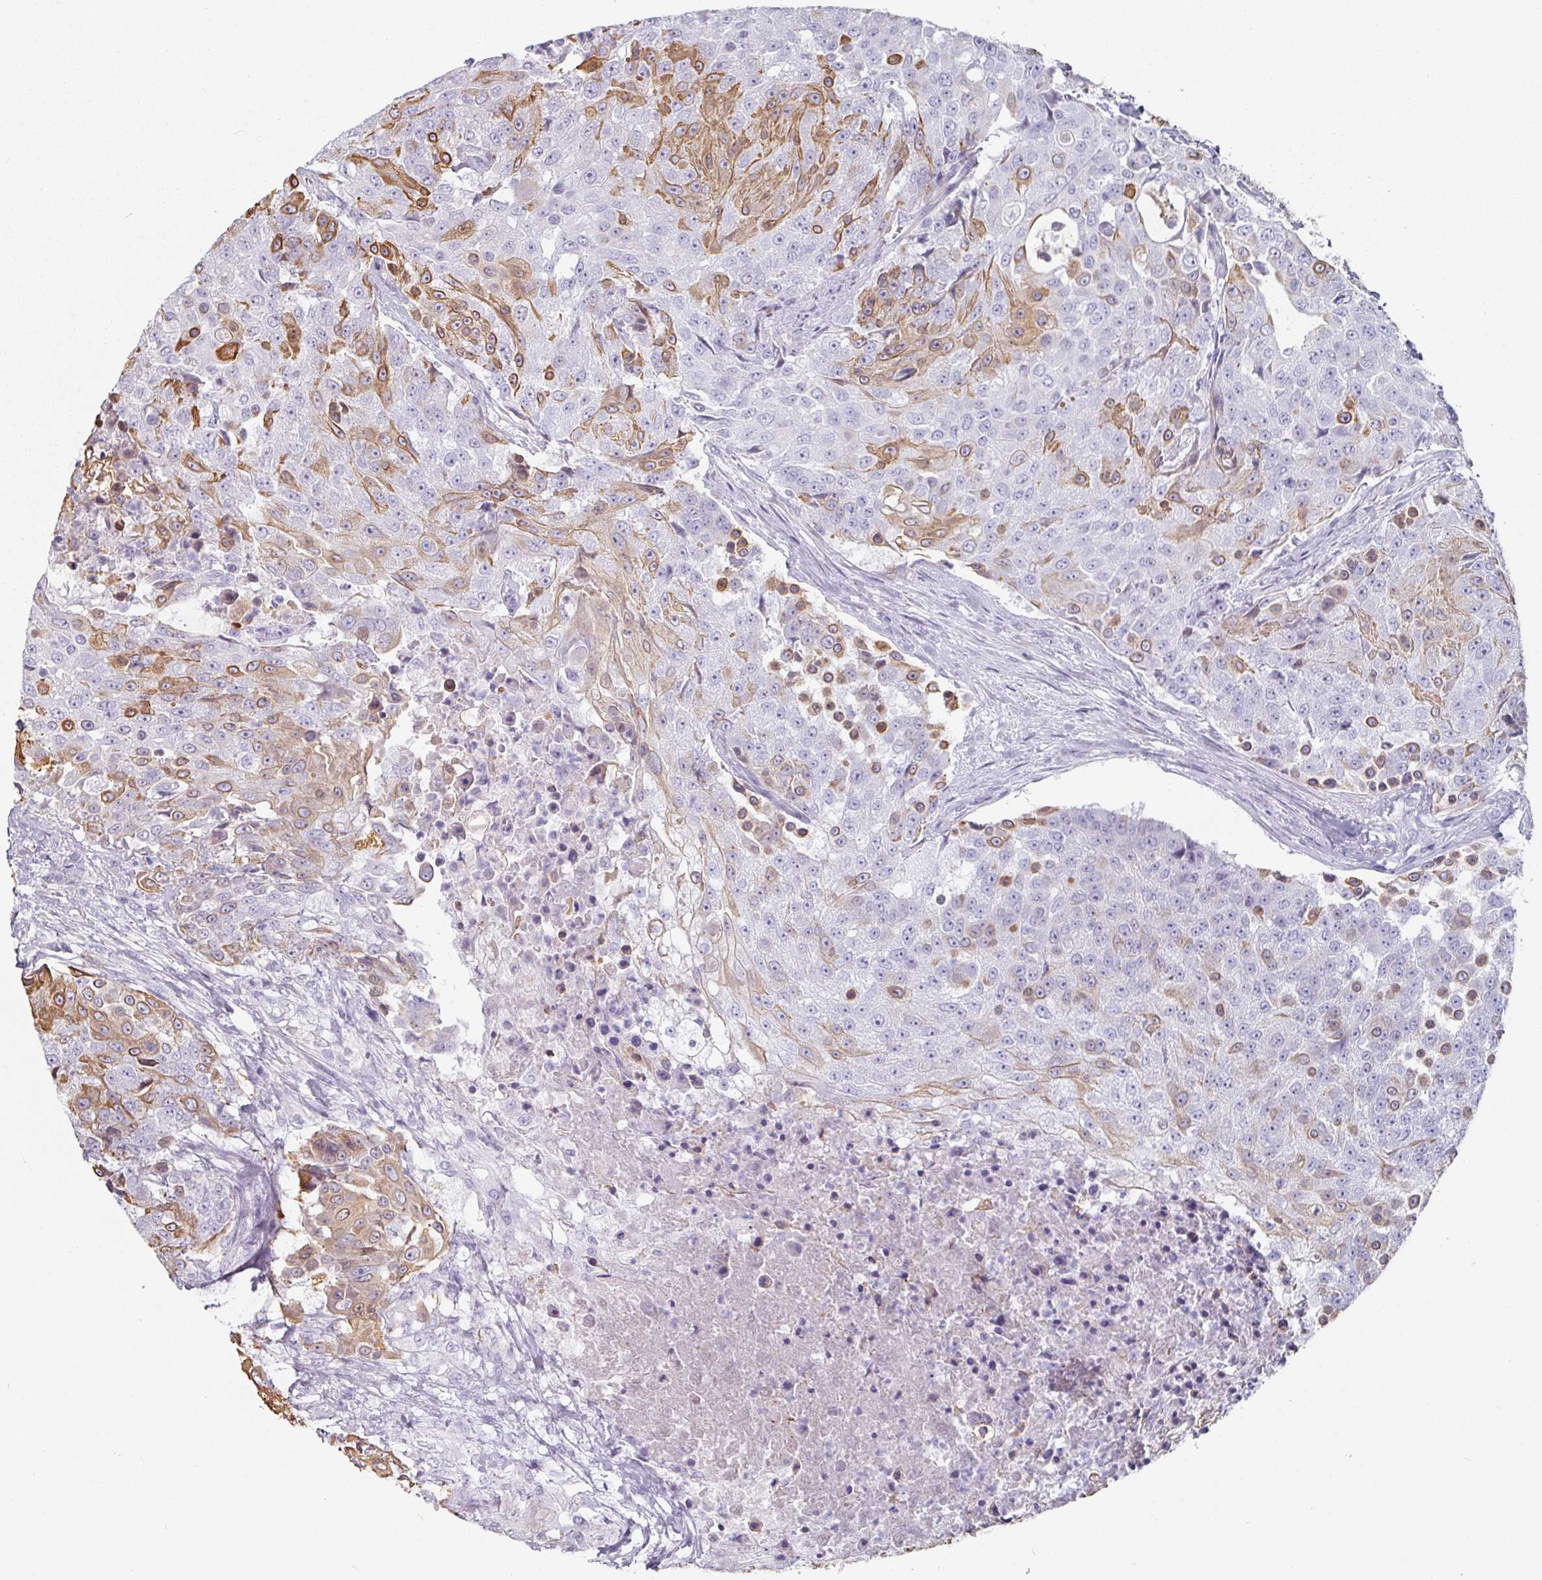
{"staining": {"intensity": "moderate", "quantity": "<25%", "location": "cytoplasmic/membranous"}, "tissue": "urothelial cancer", "cell_type": "Tumor cells", "image_type": "cancer", "snomed": [{"axis": "morphology", "description": "Urothelial carcinoma, High grade"}, {"axis": "topography", "description": "Urinary bladder"}], "caption": "Immunohistochemical staining of urothelial cancer shows low levels of moderate cytoplasmic/membranous protein staining in about <25% of tumor cells. The staining was performed using DAB, with brown indicating positive protein expression. Nuclei are stained blue with hematoxylin.", "gene": "CEP78", "patient": {"sex": "female", "age": 63}}